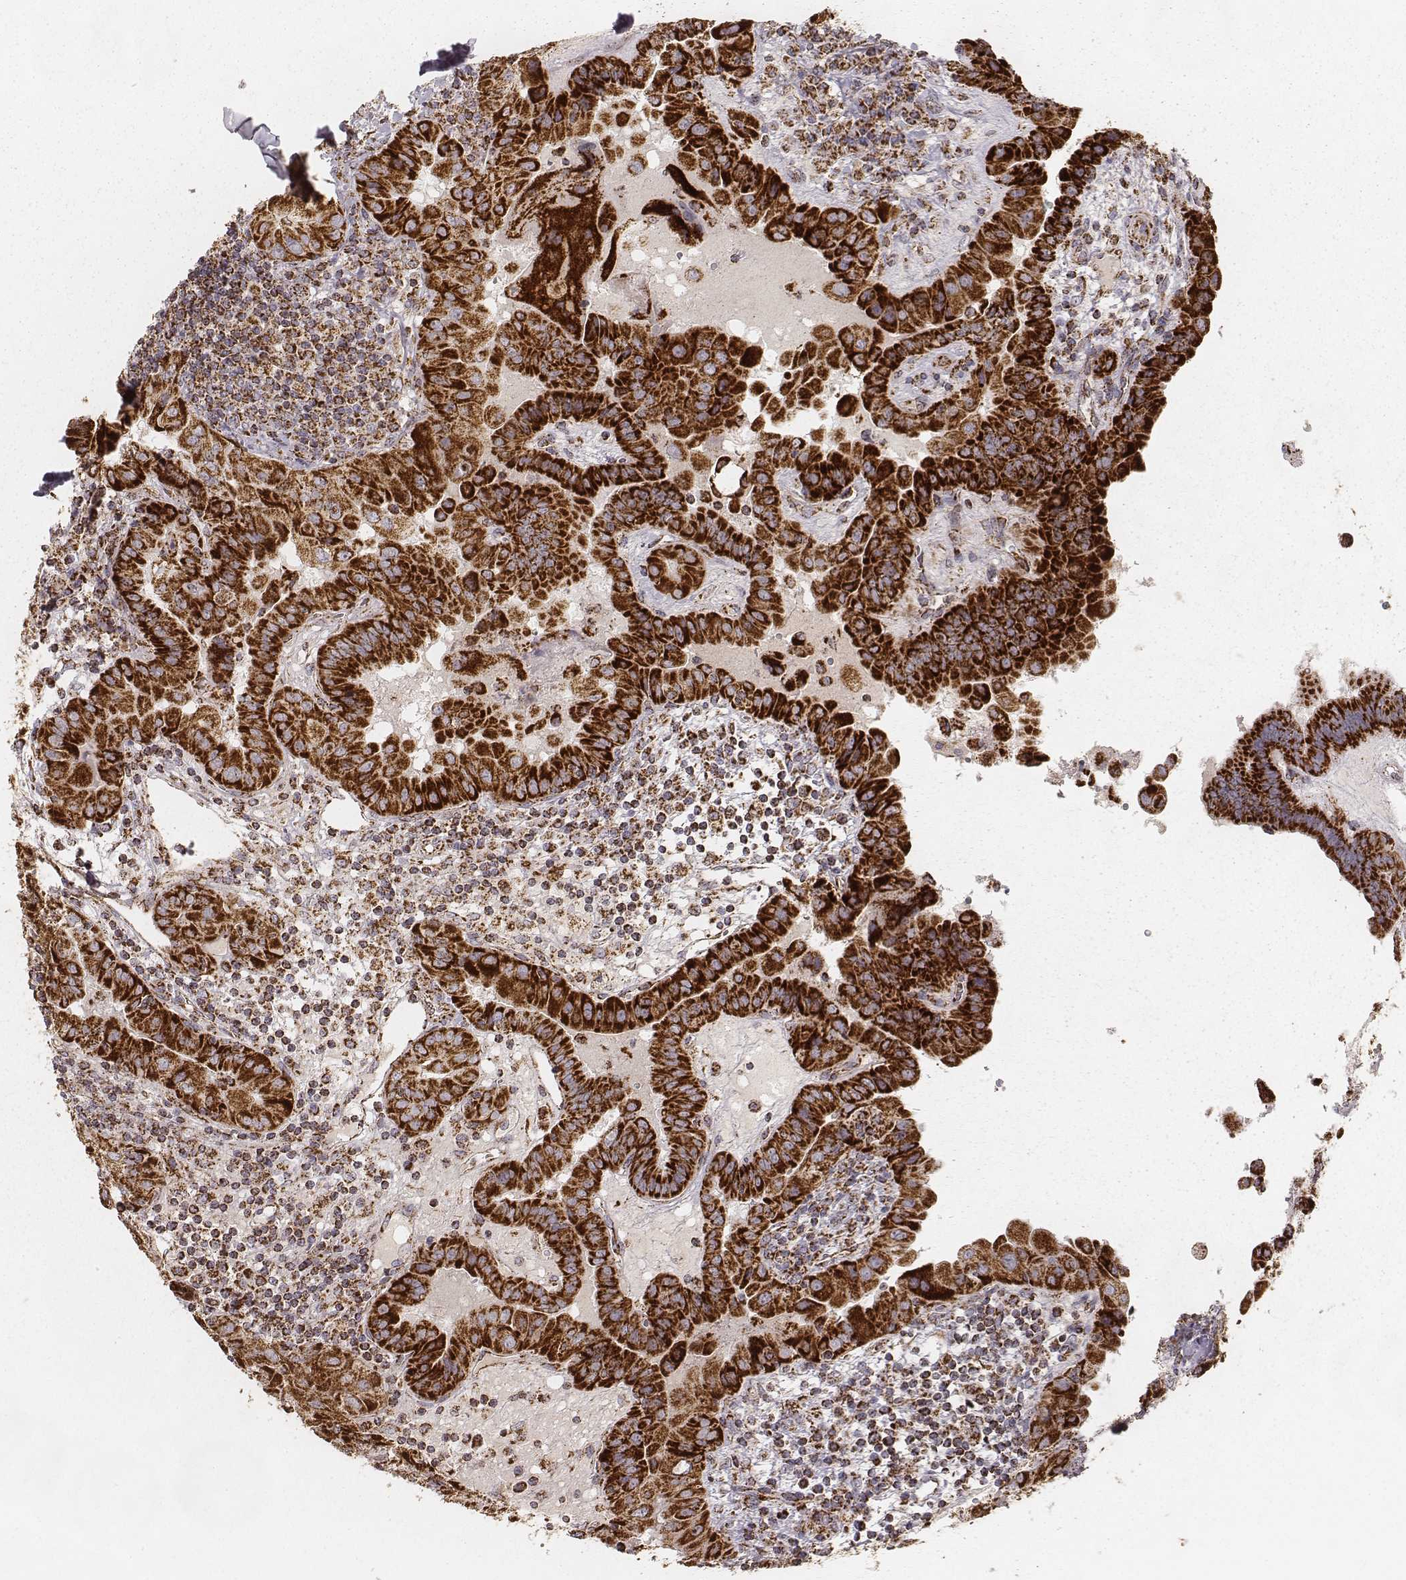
{"staining": {"intensity": "strong", "quantity": ">75%", "location": "cytoplasmic/membranous"}, "tissue": "thyroid cancer", "cell_type": "Tumor cells", "image_type": "cancer", "snomed": [{"axis": "morphology", "description": "Papillary adenocarcinoma, NOS"}, {"axis": "topography", "description": "Thyroid gland"}], "caption": "Thyroid cancer tissue displays strong cytoplasmic/membranous staining in approximately >75% of tumor cells, visualized by immunohistochemistry. (DAB = brown stain, brightfield microscopy at high magnification).", "gene": "CS", "patient": {"sex": "female", "age": 37}}